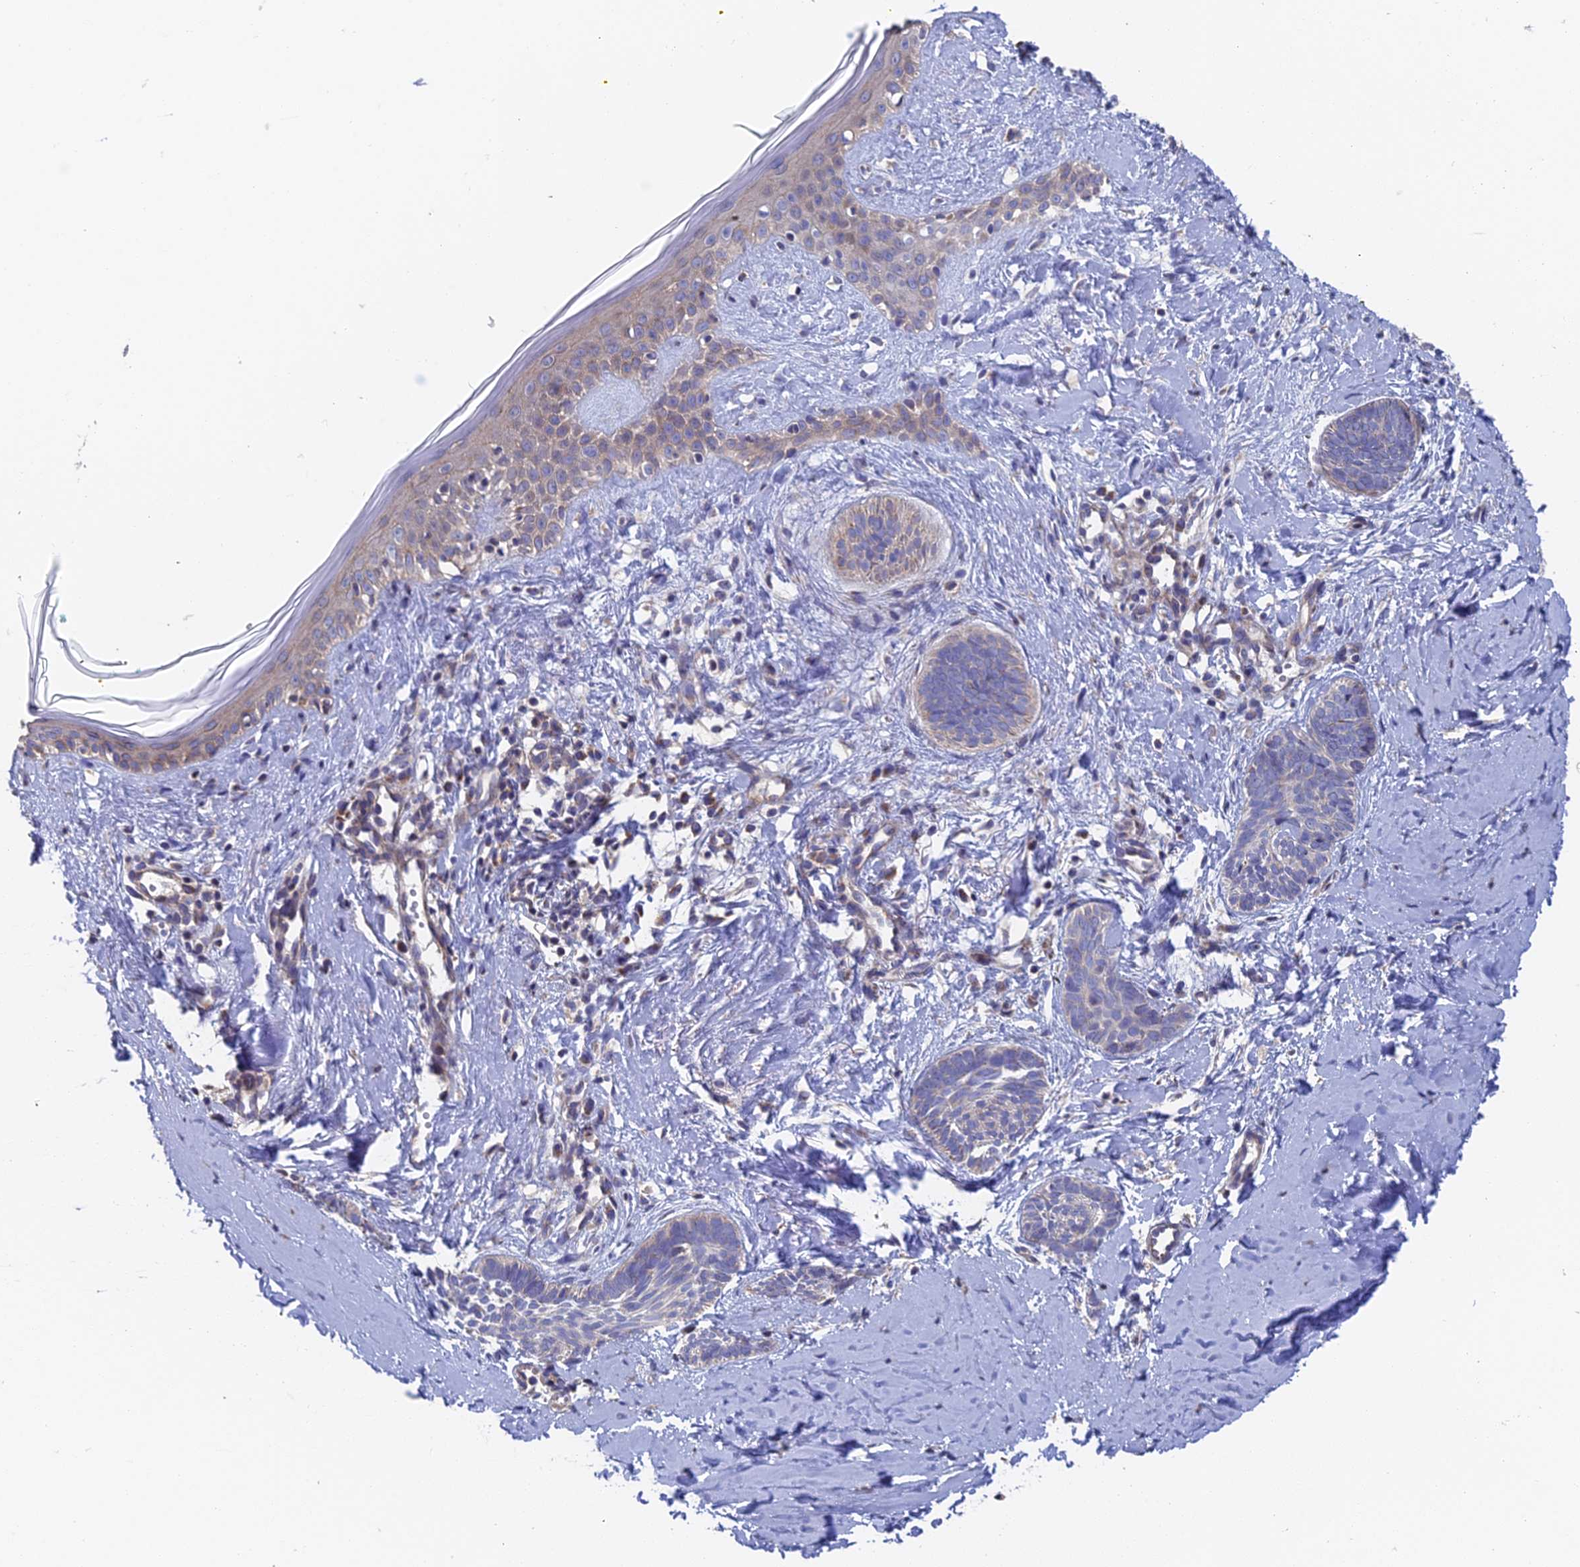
{"staining": {"intensity": "negative", "quantity": "none", "location": "none"}, "tissue": "skin cancer", "cell_type": "Tumor cells", "image_type": "cancer", "snomed": [{"axis": "morphology", "description": "Basal cell carcinoma"}, {"axis": "topography", "description": "Skin"}], "caption": "A histopathology image of skin basal cell carcinoma stained for a protein exhibits no brown staining in tumor cells. The staining is performed using DAB (3,3'-diaminobenzidine) brown chromogen with nuclei counter-stained in using hematoxylin.", "gene": "ECSIT", "patient": {"sex": "female", "age": 81}}